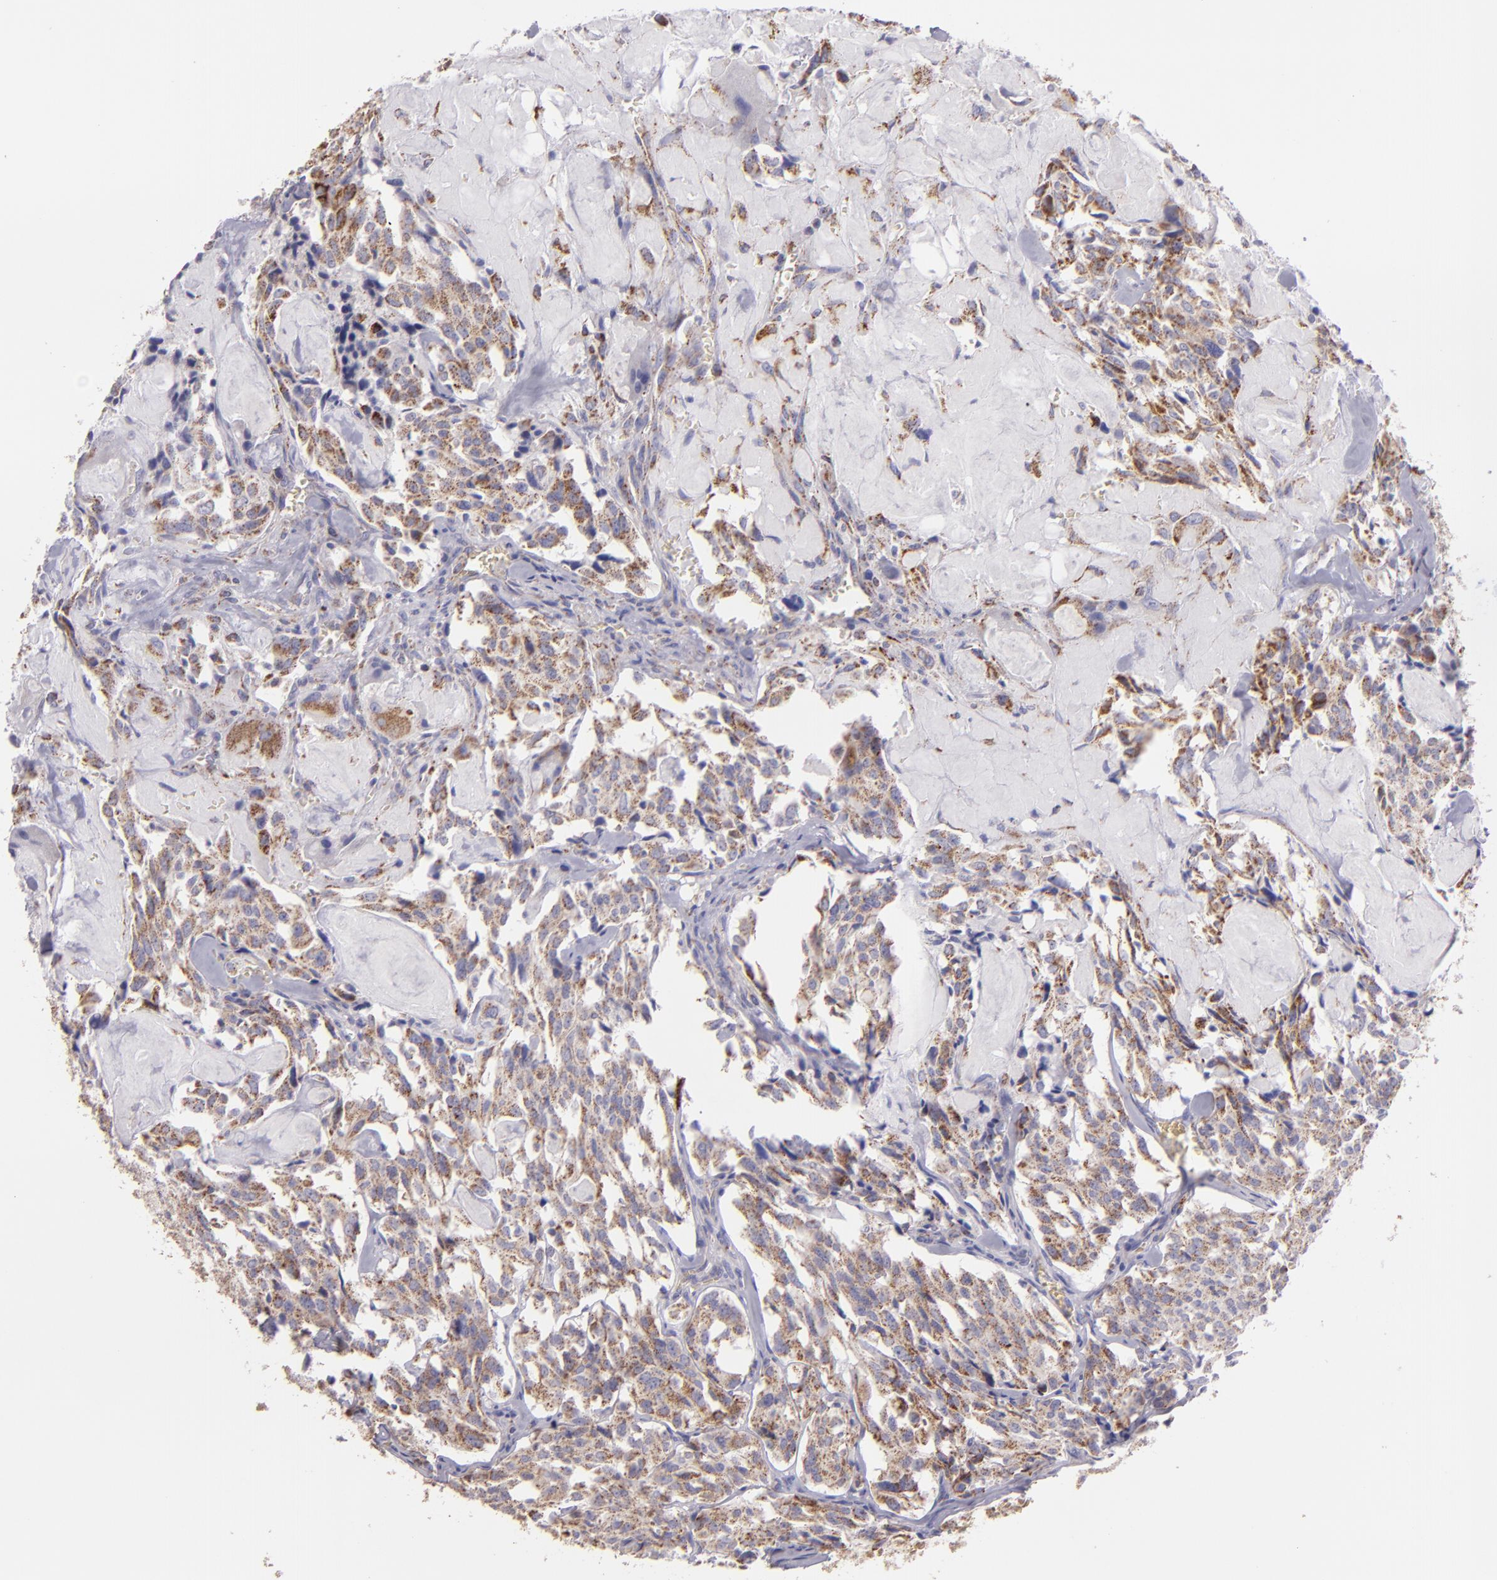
{"staining": {"intensity": "weak", "quantity": ">75%", "location": "cytoplasmic/membranous"}, "tissue": "thyroid cancer", "cell_type": "Tumor cells", "image_type": "cancer", "snomed": [{"axis": "morphology", "description": "Carcinoma, NOS"}, {"axis": "morphology", "description": "Carcinoid, malignant, NOS"}, {"axis": "topography", "description": "Thyroid gland"}], "caption": "A brown stain shows weak cytoplasmic/membranous positivity of a protein in human thyroid carcinoma tumor cells. (DAB (3,3'-diaminobenzidine) IHC, brown staining for protein, blue staining for nuclei).", "gene": "HSPD1", "patient": {"sex": "male", "age": 33}}